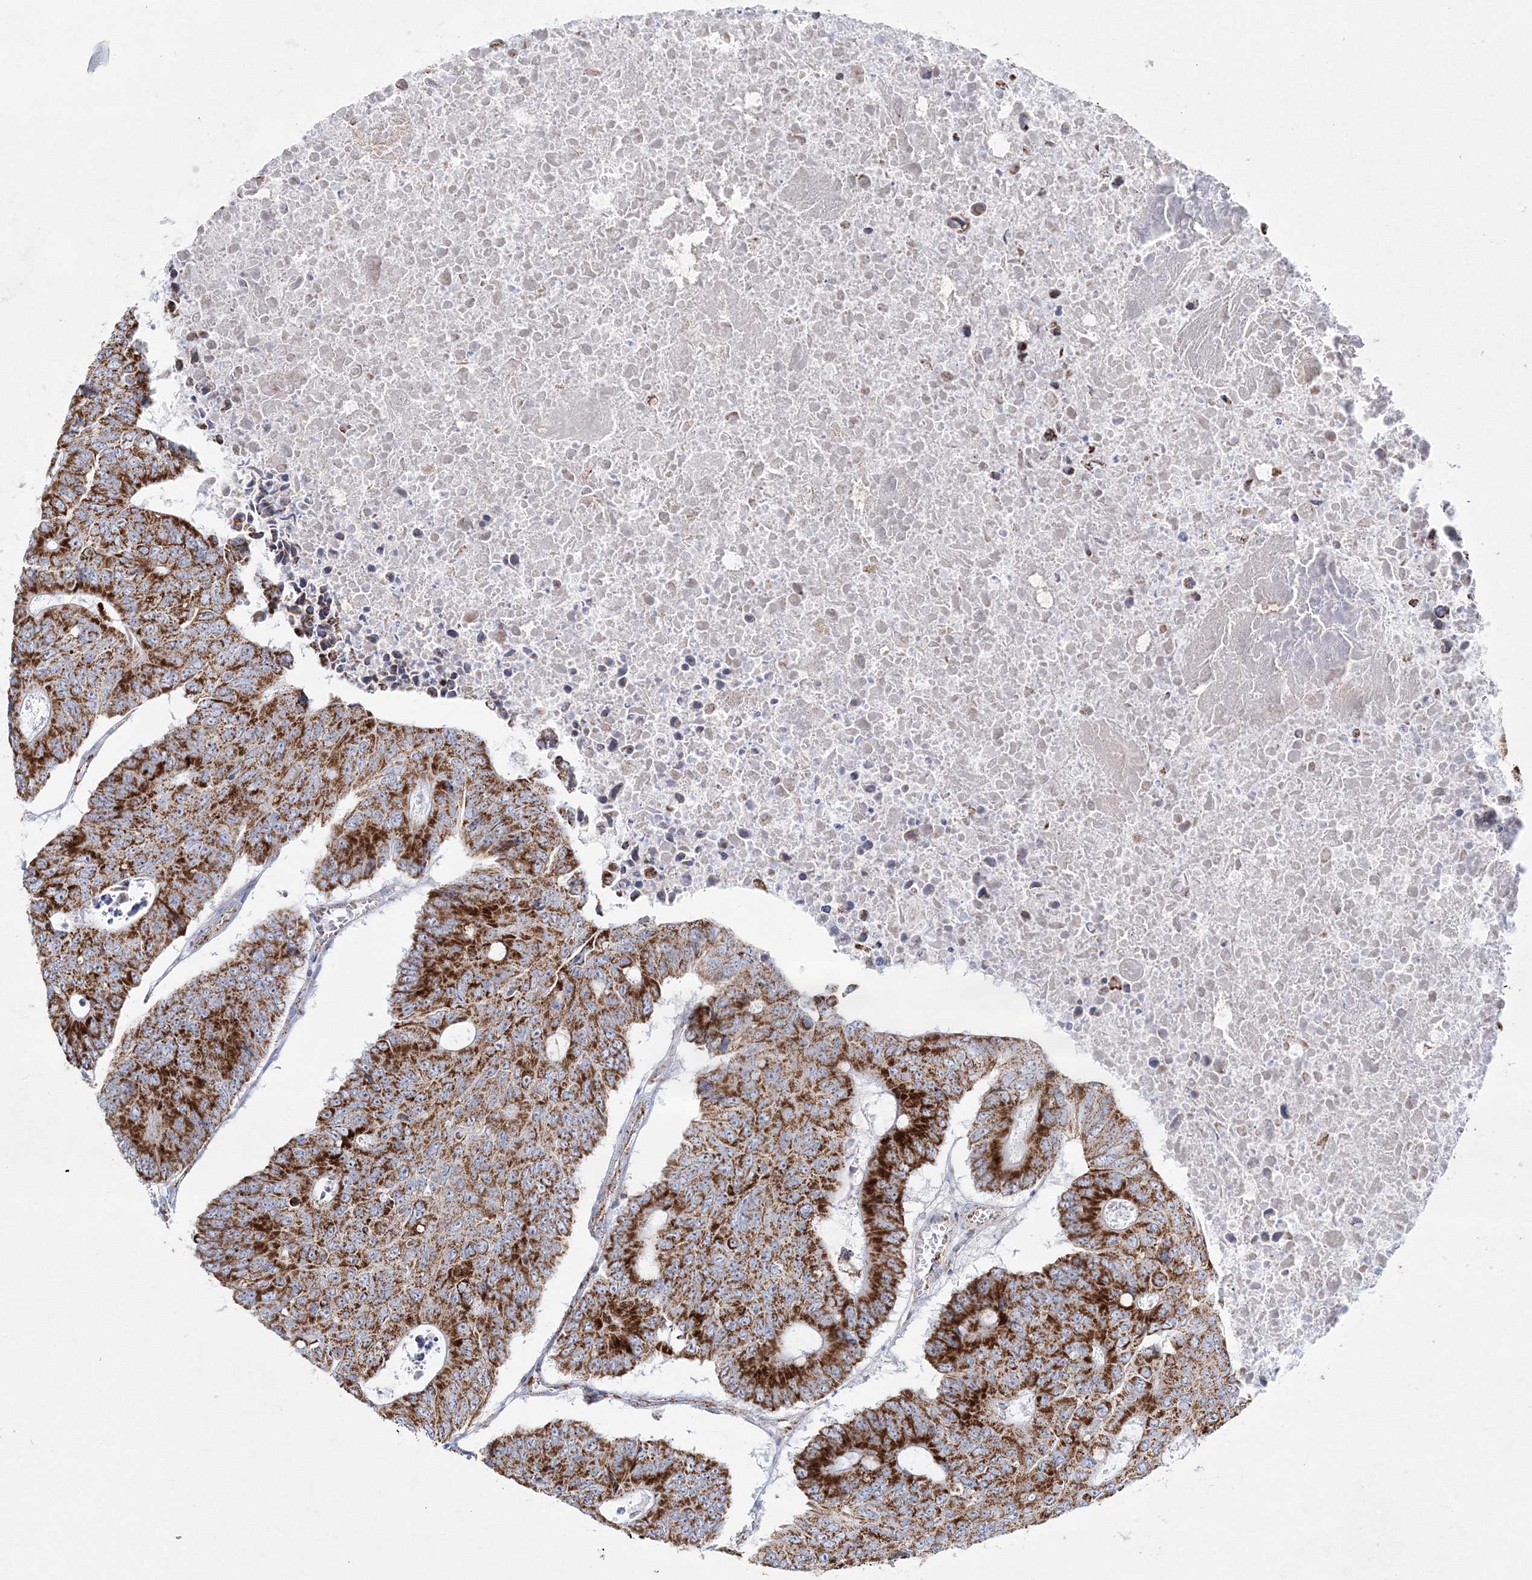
{"staining": {"intensity": "strong", "quantity": ">75%", "location": "cytoplasmic/membranous"}, "tissue": "colorectal cancer", "cell_type": "Tumor cells", "image_type": "cancer", "snomed": [{"axis": "morphology", "description": "Adenocarcinoma, NOS"}, {"axis": "topography", "description": "Colon"}], "caption": "The histopathology image shows staining of colorectal adenocarcinoma, revealing strong cytoplasmic/membranous protein expression (brown color) within tumor cells.", "gene": "HIBCH", "patient": {"sex": "male", "age": 87}}